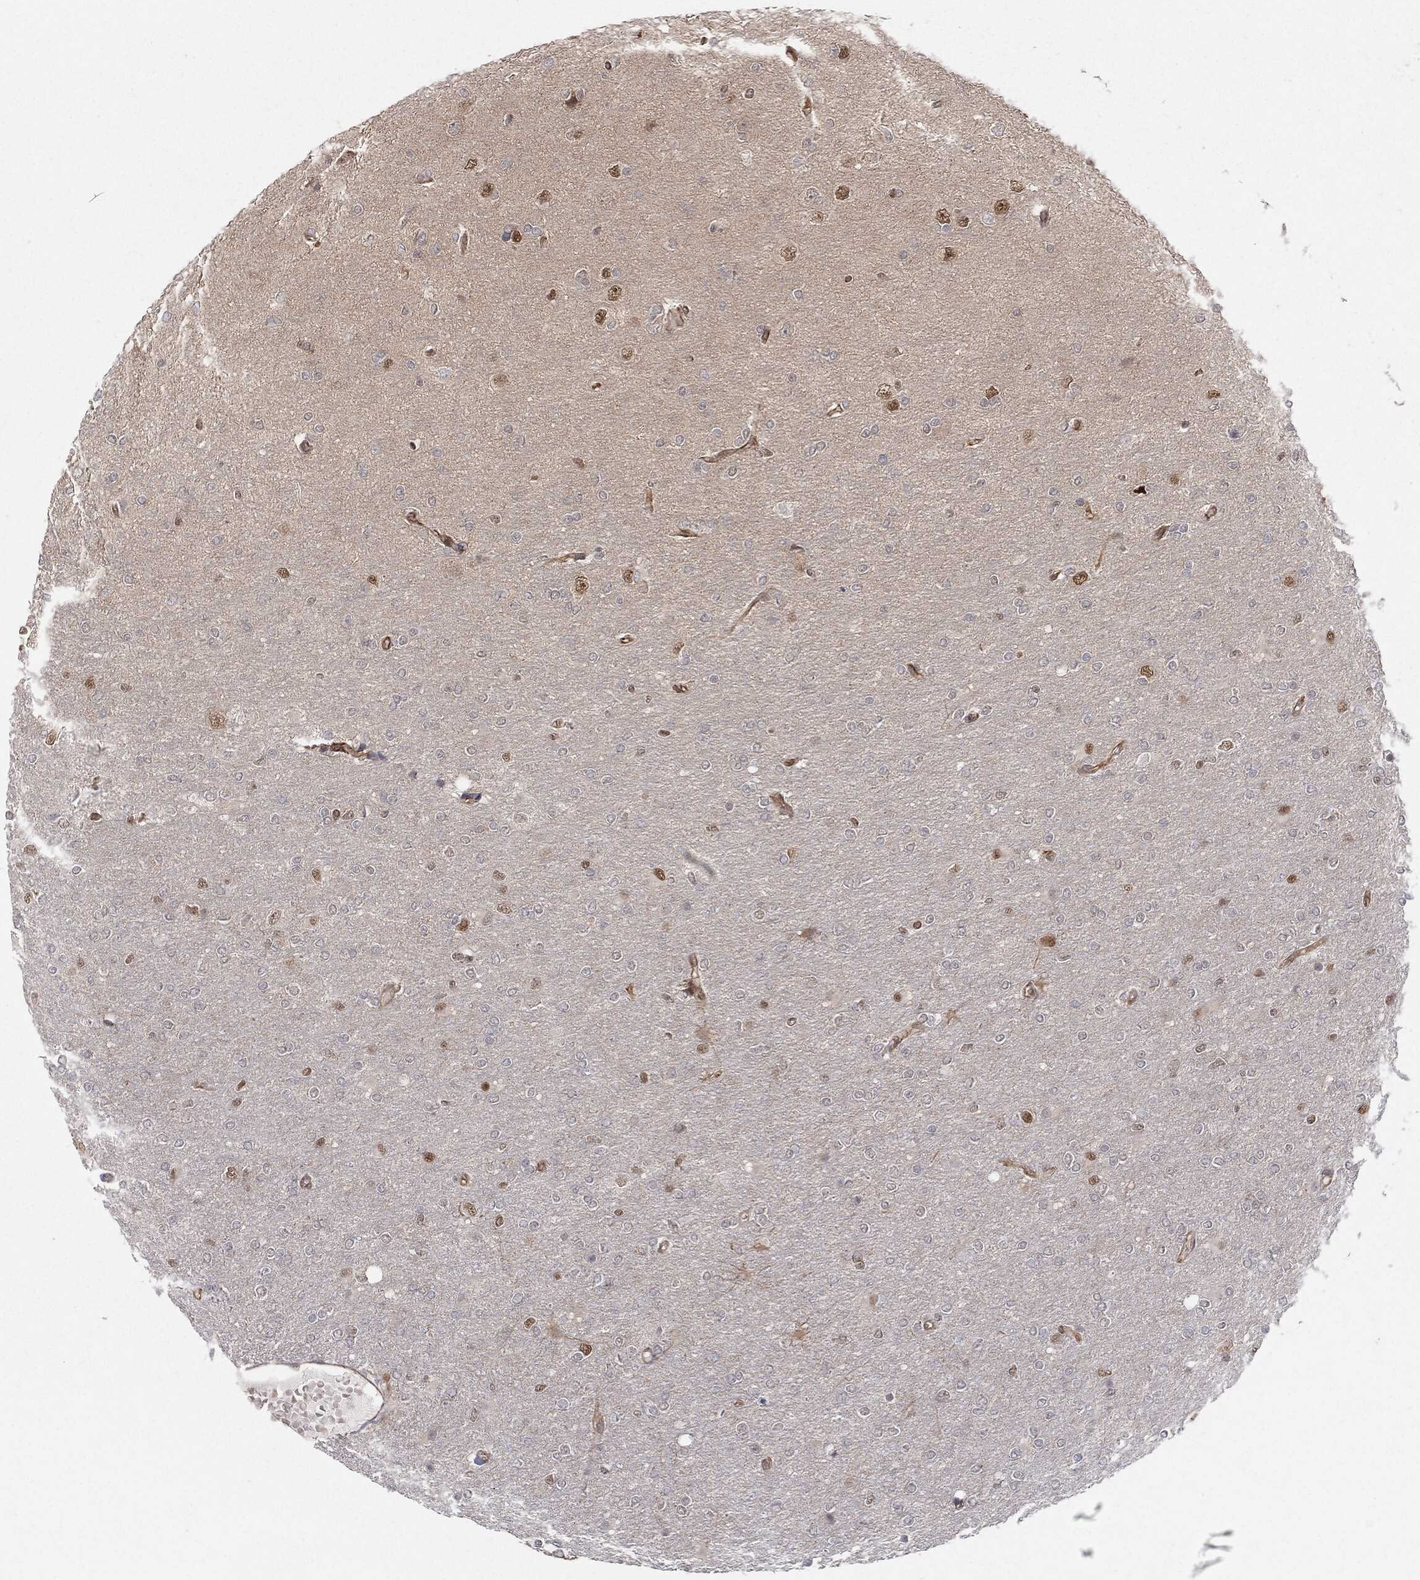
{"staining": {"intensity": "strong", "quantity": "<25%", "location": "nuclear"}, "tissue": "glioma", "cell_type": "Tumor cells", "image_type": "cancer", "snomed": [{"axis": "morphology", "description": "Glioma, malignant, High grade"}, {"axis": "topography", "description": "Cerebral cortex"}], "caption": "This is an image of IHC staining of glioma, which shows strong expression in the nuclear of tumor cells.", "gene": "TP53RK", "patient": {"sex": "male", "age": 70}}